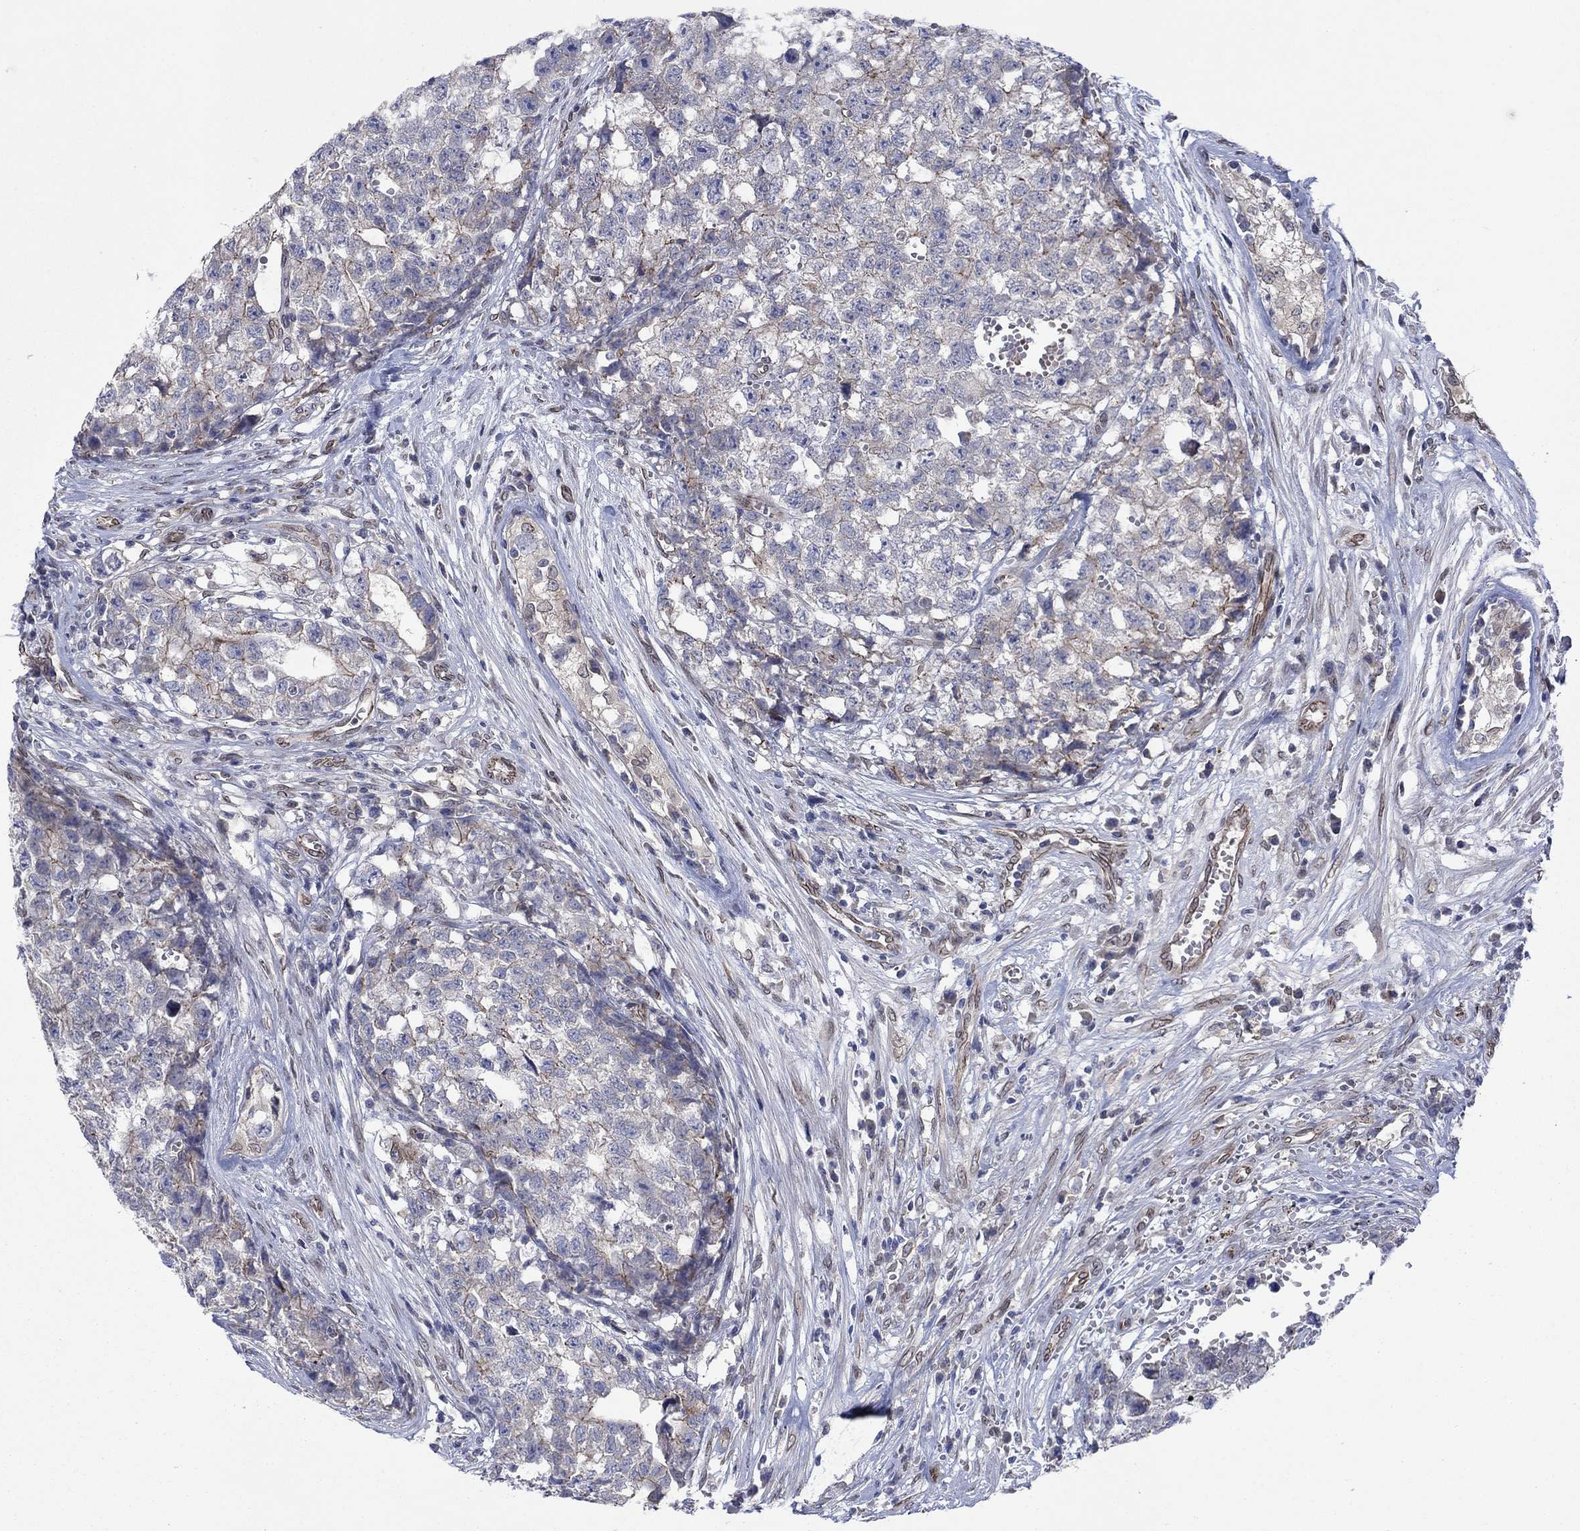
{"staining": {"intensity": "negative", "quantity": "none", "location": "none"}, "tissue": "testis cancer", "cell_type": "Tumor cells", "image_type": "cancer", "snomed": [{"axis": "morphology", "description": "Seminoma, NOS"}, {"axis": "morphology", "description": "Carcinoma, Embryonal, NOS"}, {"axis": "topography", "description": "Testis"}], "caption": "An immunohistochemistry (IHC) image of testis cancer (seminoma) is shown. There is no staining in tumor cells of testis cancer (seminoma).", "gene": "EMC9", "patient": {"sex": "male", "age": 22}}